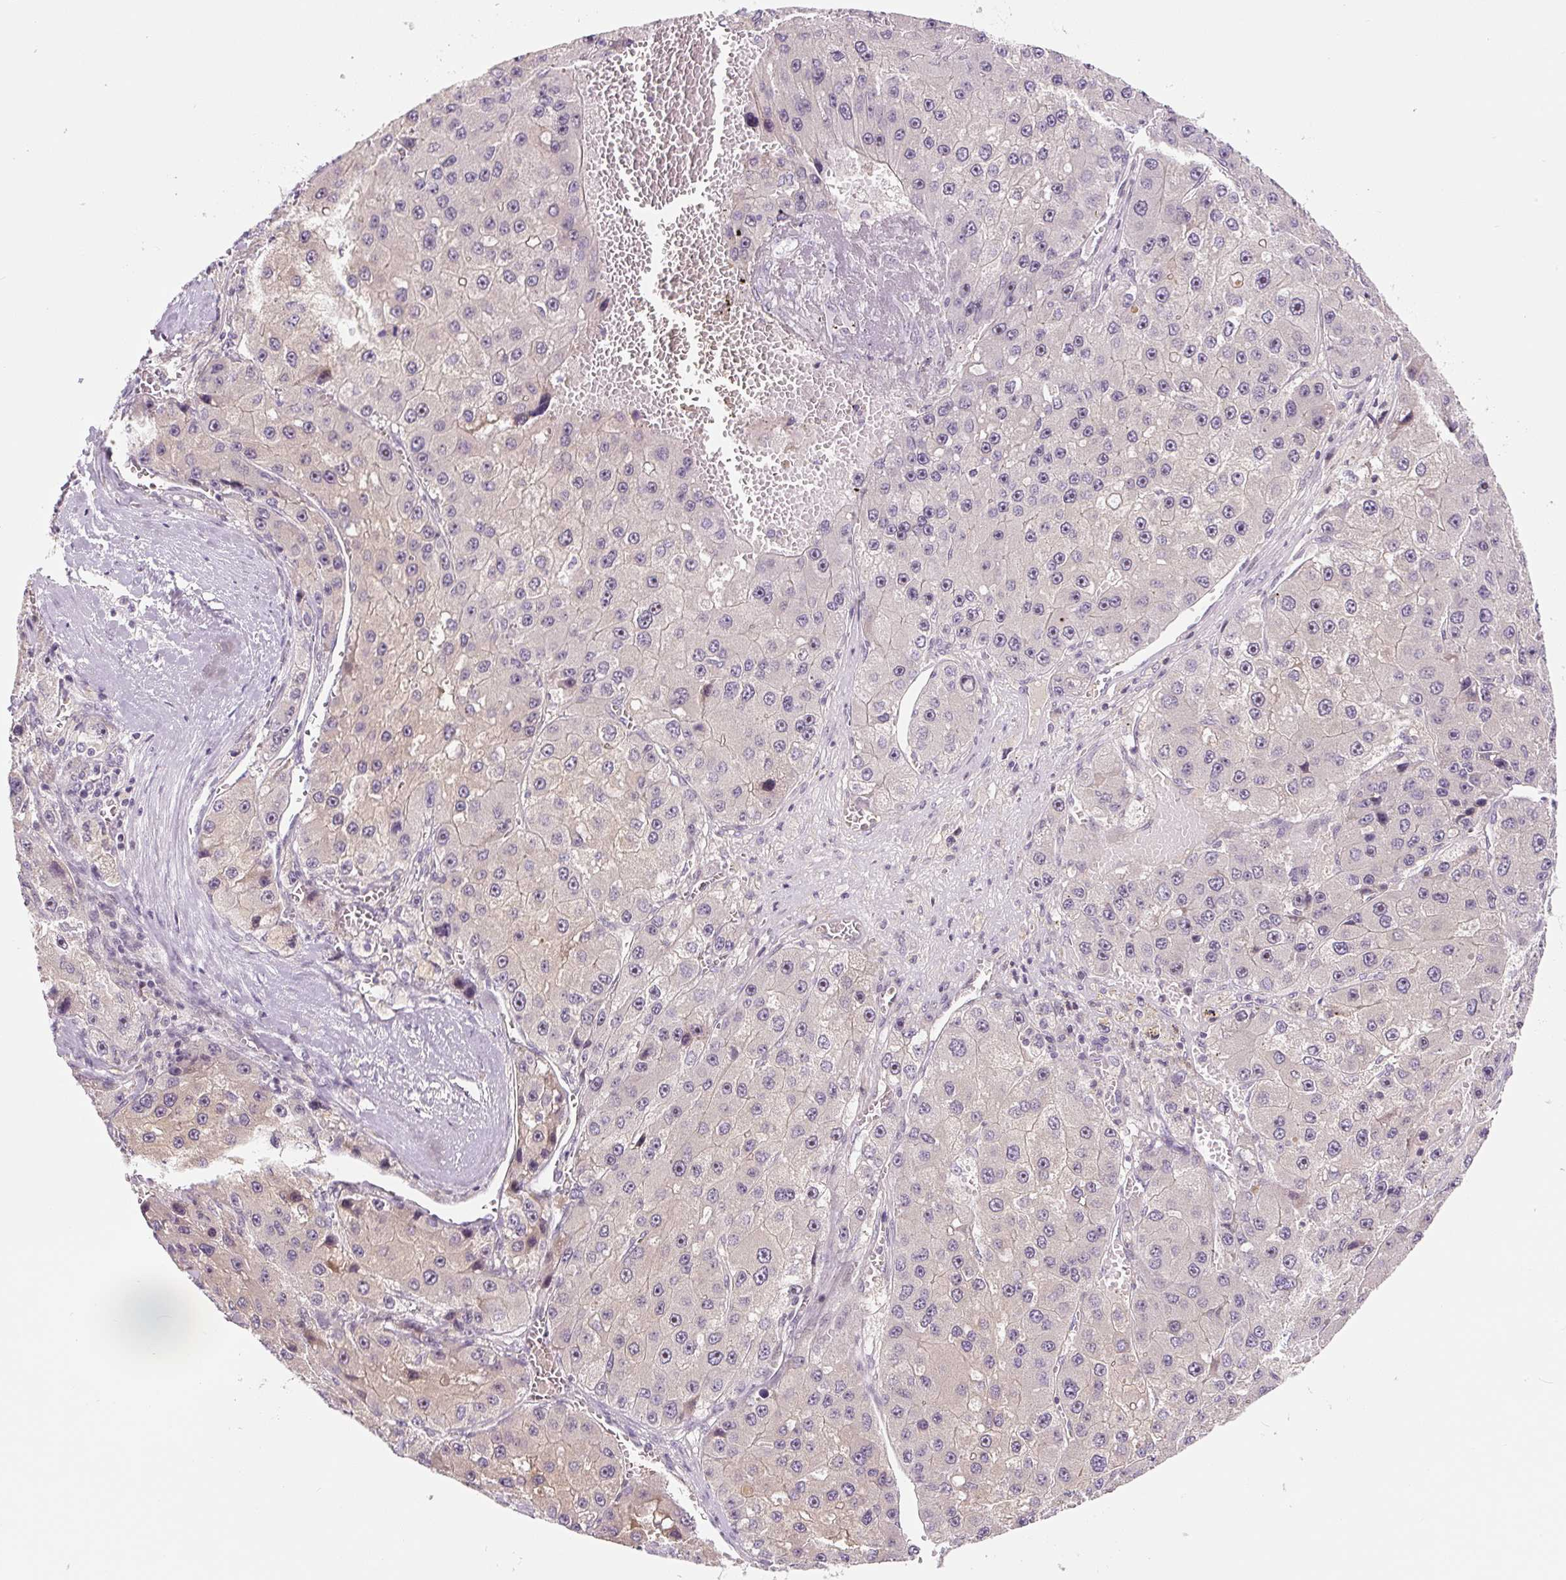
{"staining": {"intensity": "weak", "quantity": "<25%", "location": "nuclear"}, "tissue": "liver cancer", "cell_type": "Tumor cells", "image_type": "cancer", "snomed": [{"axis": "morphology", "description": "Carcinoma, Hepatocellular, NOS"}, {"axis": "topography", "description": "Liver"}], "caption": "This is a micrograph of immunohistochemistry (IHC) staining of liver cancer, which shows no staining in tumor cells.", "gene": "PWWP3B", "patient": {"sex": "female", "age": 73}}